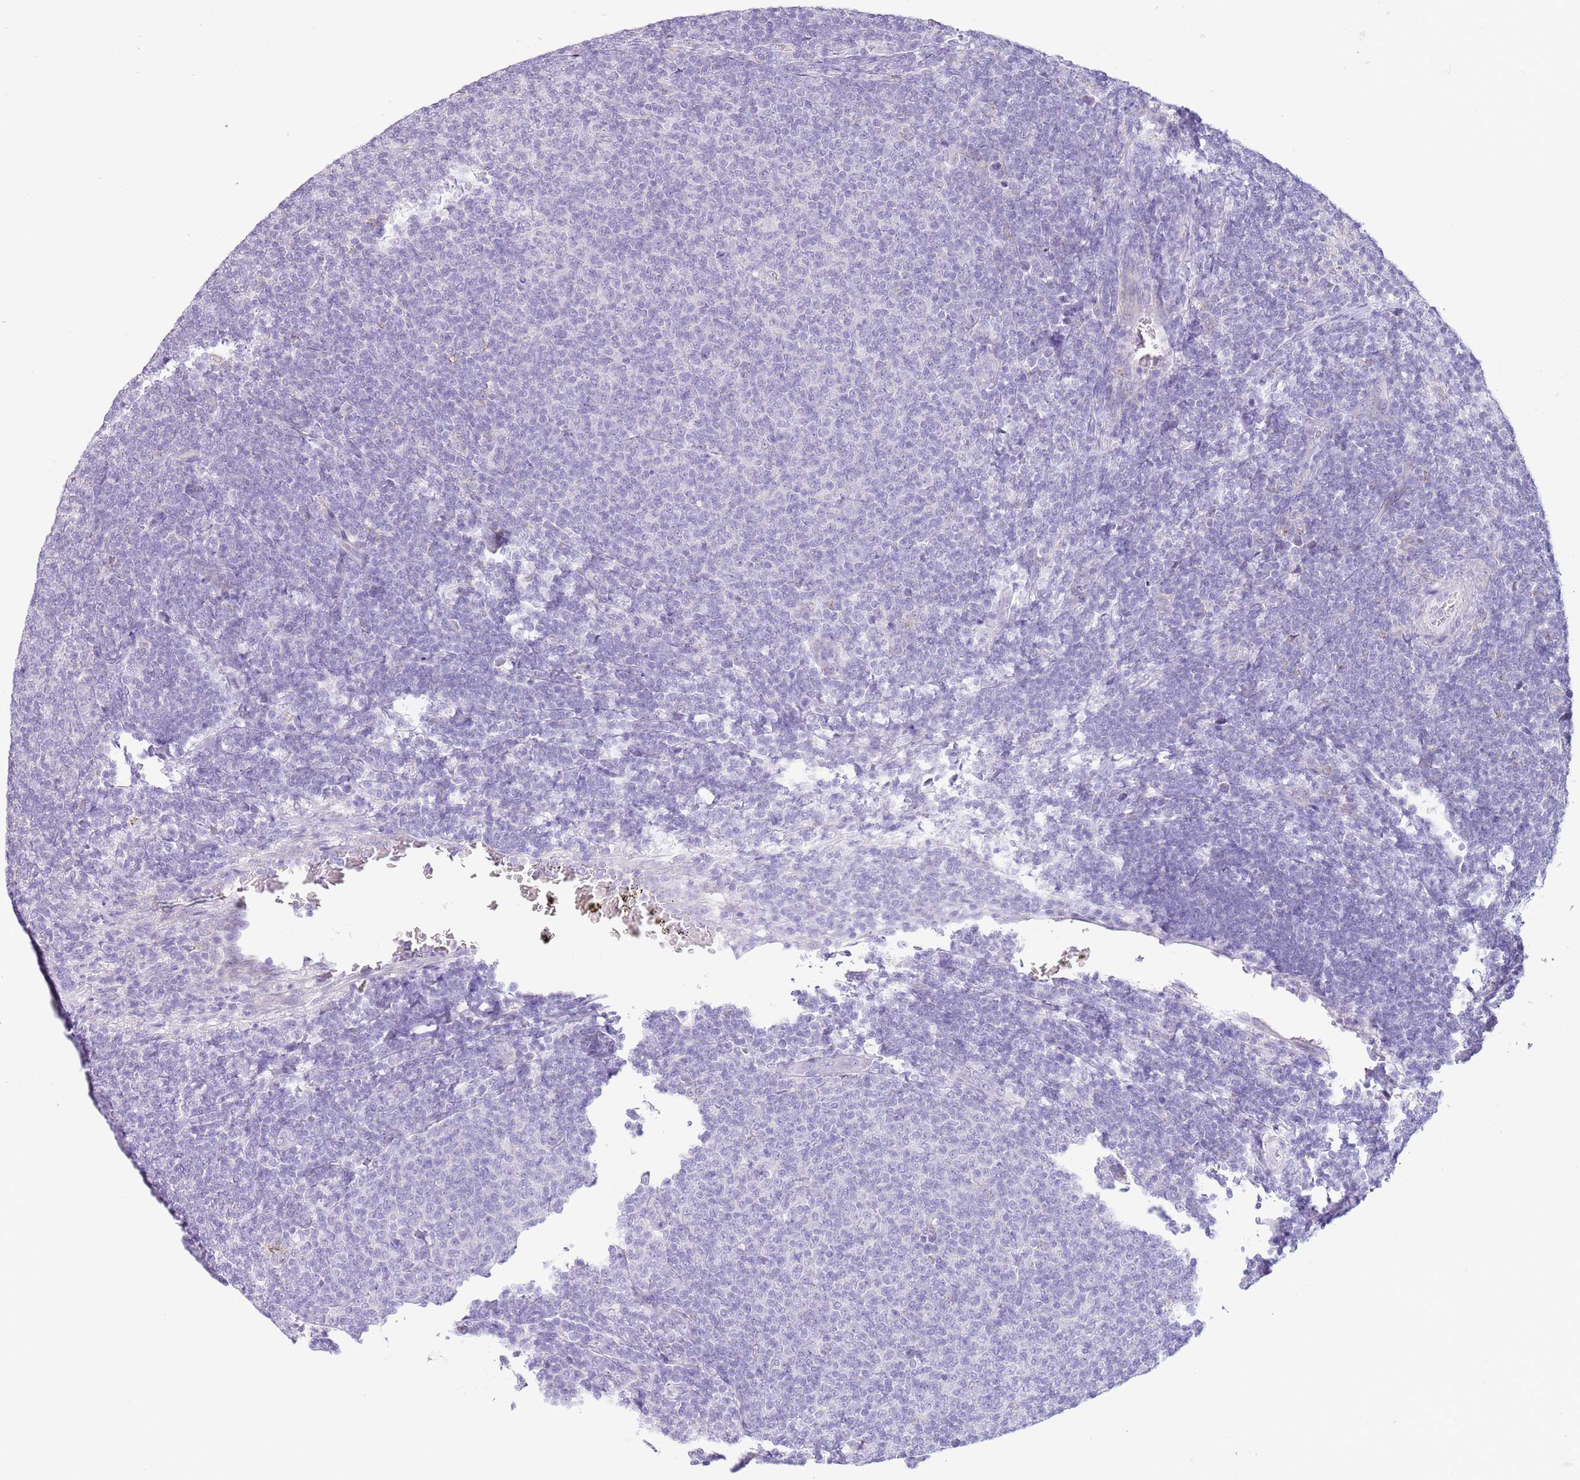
{"staining": {"intensity": "negative", "quantity": "none", "location": "none"}, "tissue": "lymphoma", "cell_type": "Tumor cells", "image_type": "cancer", "snomed": [{"axis": "morphology", "description": "Malignant lymphoma, non-Hodgkin's type, Low grade"}, {"axis": "topography", "description": "Lymph node"}], "caption": "This is a histopathology image of immunohistochemistry staining of lymphoma, which shows no positivity in tumor cells.", "gene": "ZNF697", "patient": {"sex": "male", "age": 66}}